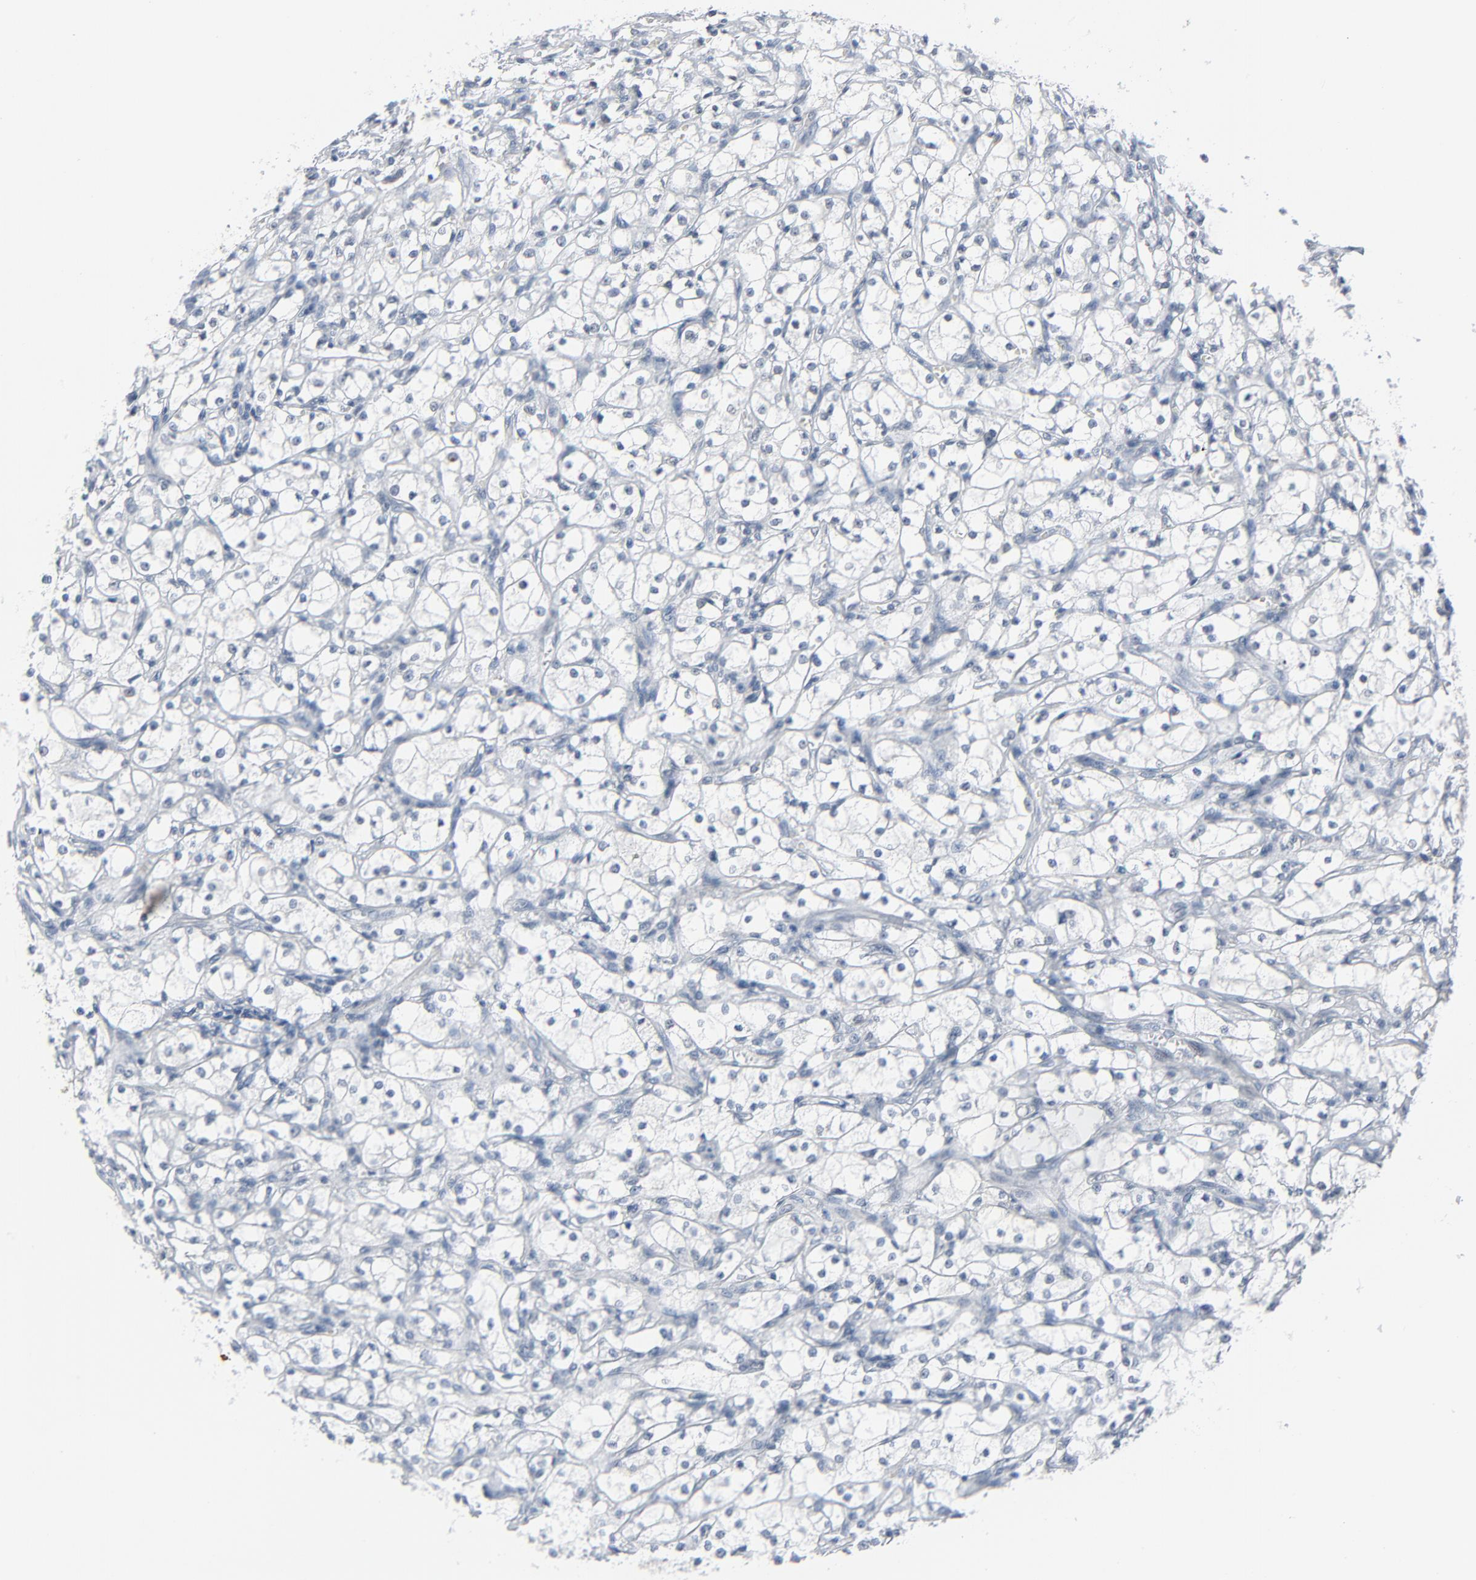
{"staining": {"intensity": "negative", "quantity": "none", "location": "none"}, "tissue": "renal cancer", "cell_type": "Tumor cells", "image_type": "cancer", "snomed": [{"axis": "morphology", "description": "Adenocarcinoma, NOS"}, {"axis": "topography", "description": "Kidney"}], "caption": "Immunohistochemistry (IHC) of human renal cancer displays no positivity in tumor cells. The staining is performed using DAB (3,3'-diaminobenzidine) brown chromogen with nuclei counter-stained in using hematoxylin.", "gene": "SAGE1", "patient": {"sex": "male", "age": 61}}